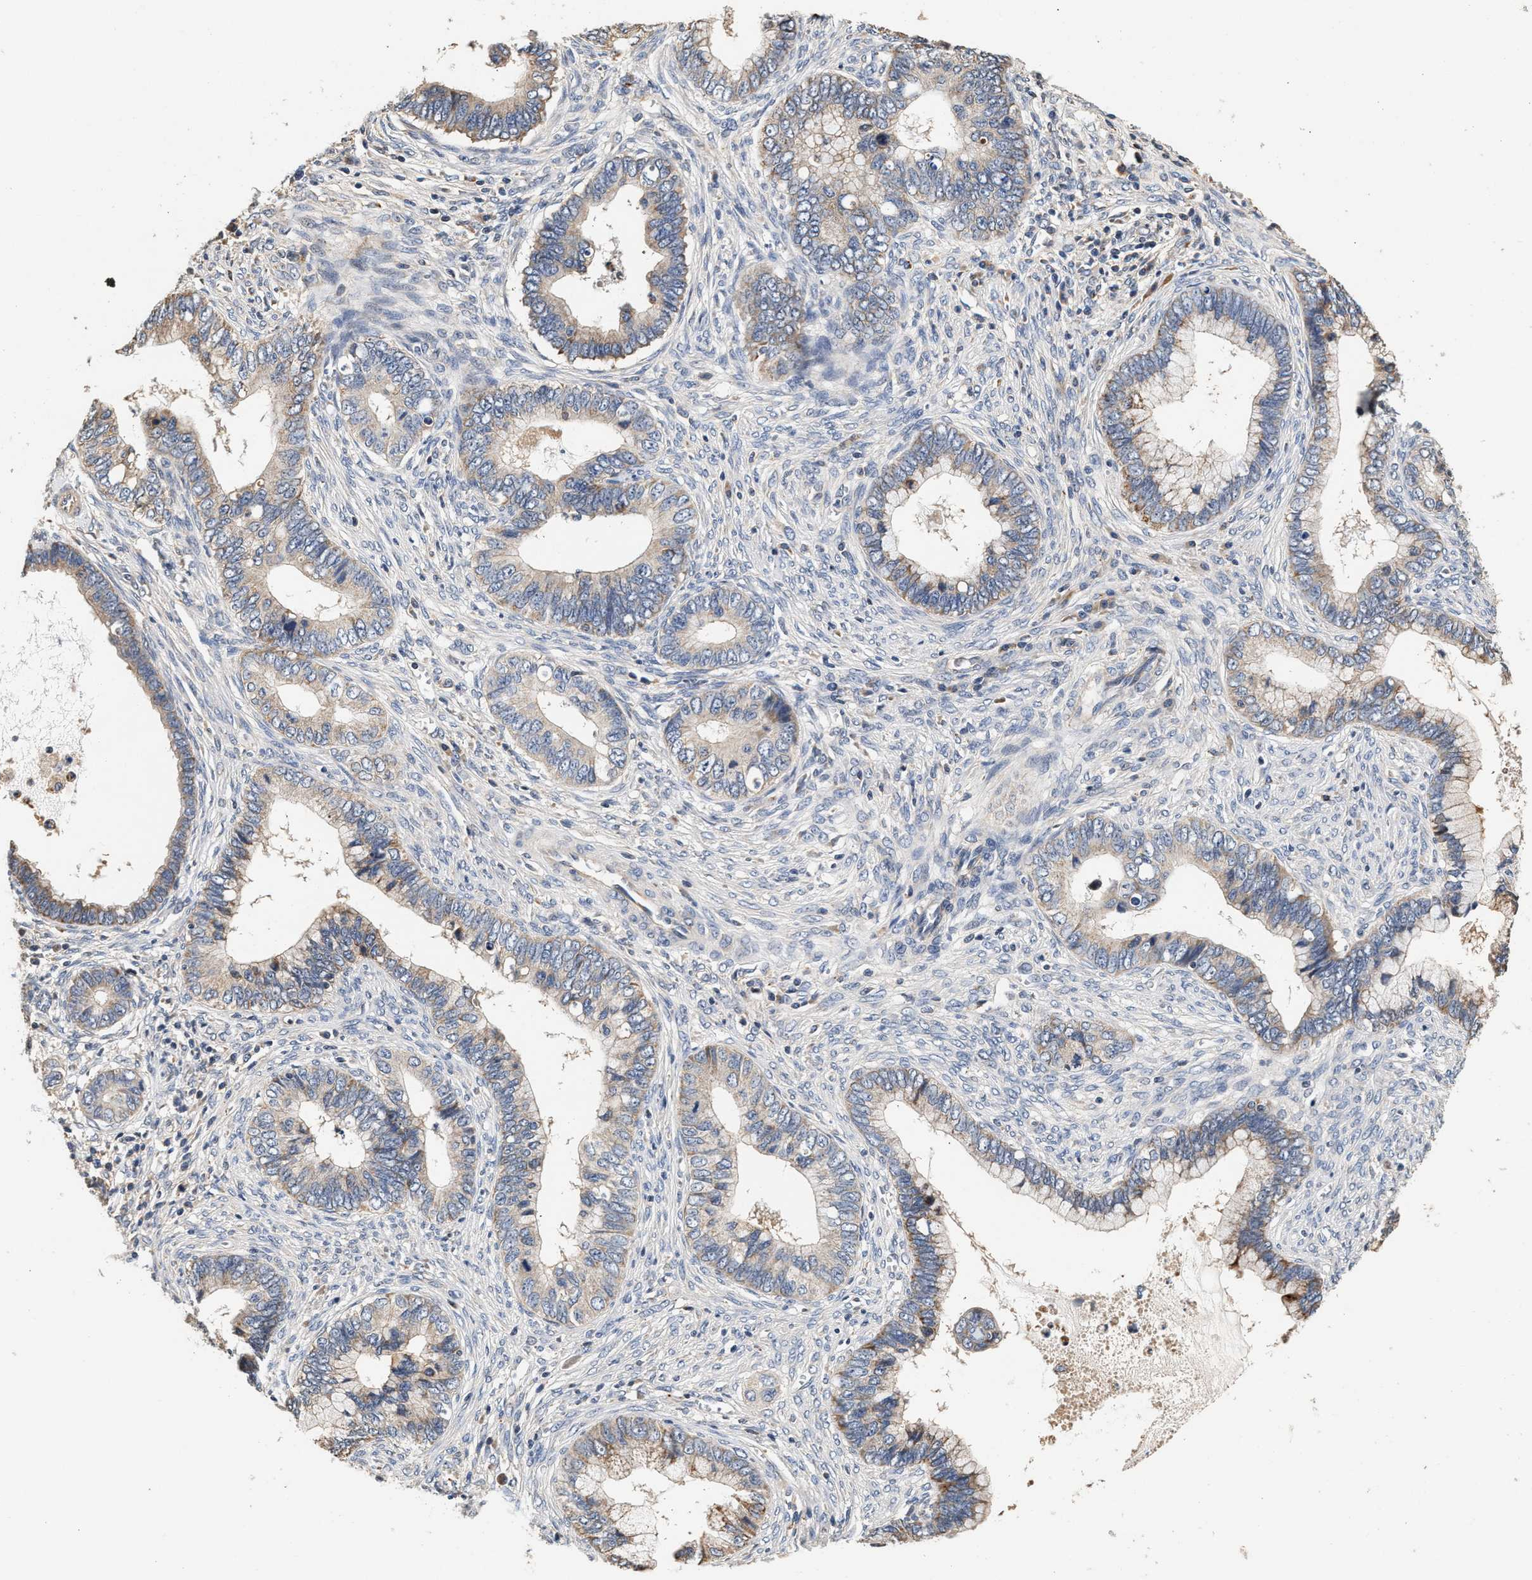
{"staining": {"intensity": "moderate", "quantity": "<25%", "location": "cytoplasmic/membranous"}, "tissue": "cervical cancer", "cell_type": "Tumor cells", "image_type": "cancer", "snomed": [{"axis": "morphology", "description": "Adenocarcinoma, NOS"}, {"axis": "topography", "description": "Cervix"}], "caption": "Tumor cells reveal moderate cytoplasmic/membranous staining in about <25% of cells in cervical cancer. The protein of interest is shown in brown color, while the nuclei are stained blue.", "gene": "PTGR3", "patient": {"sex": "female", "age": 44}}